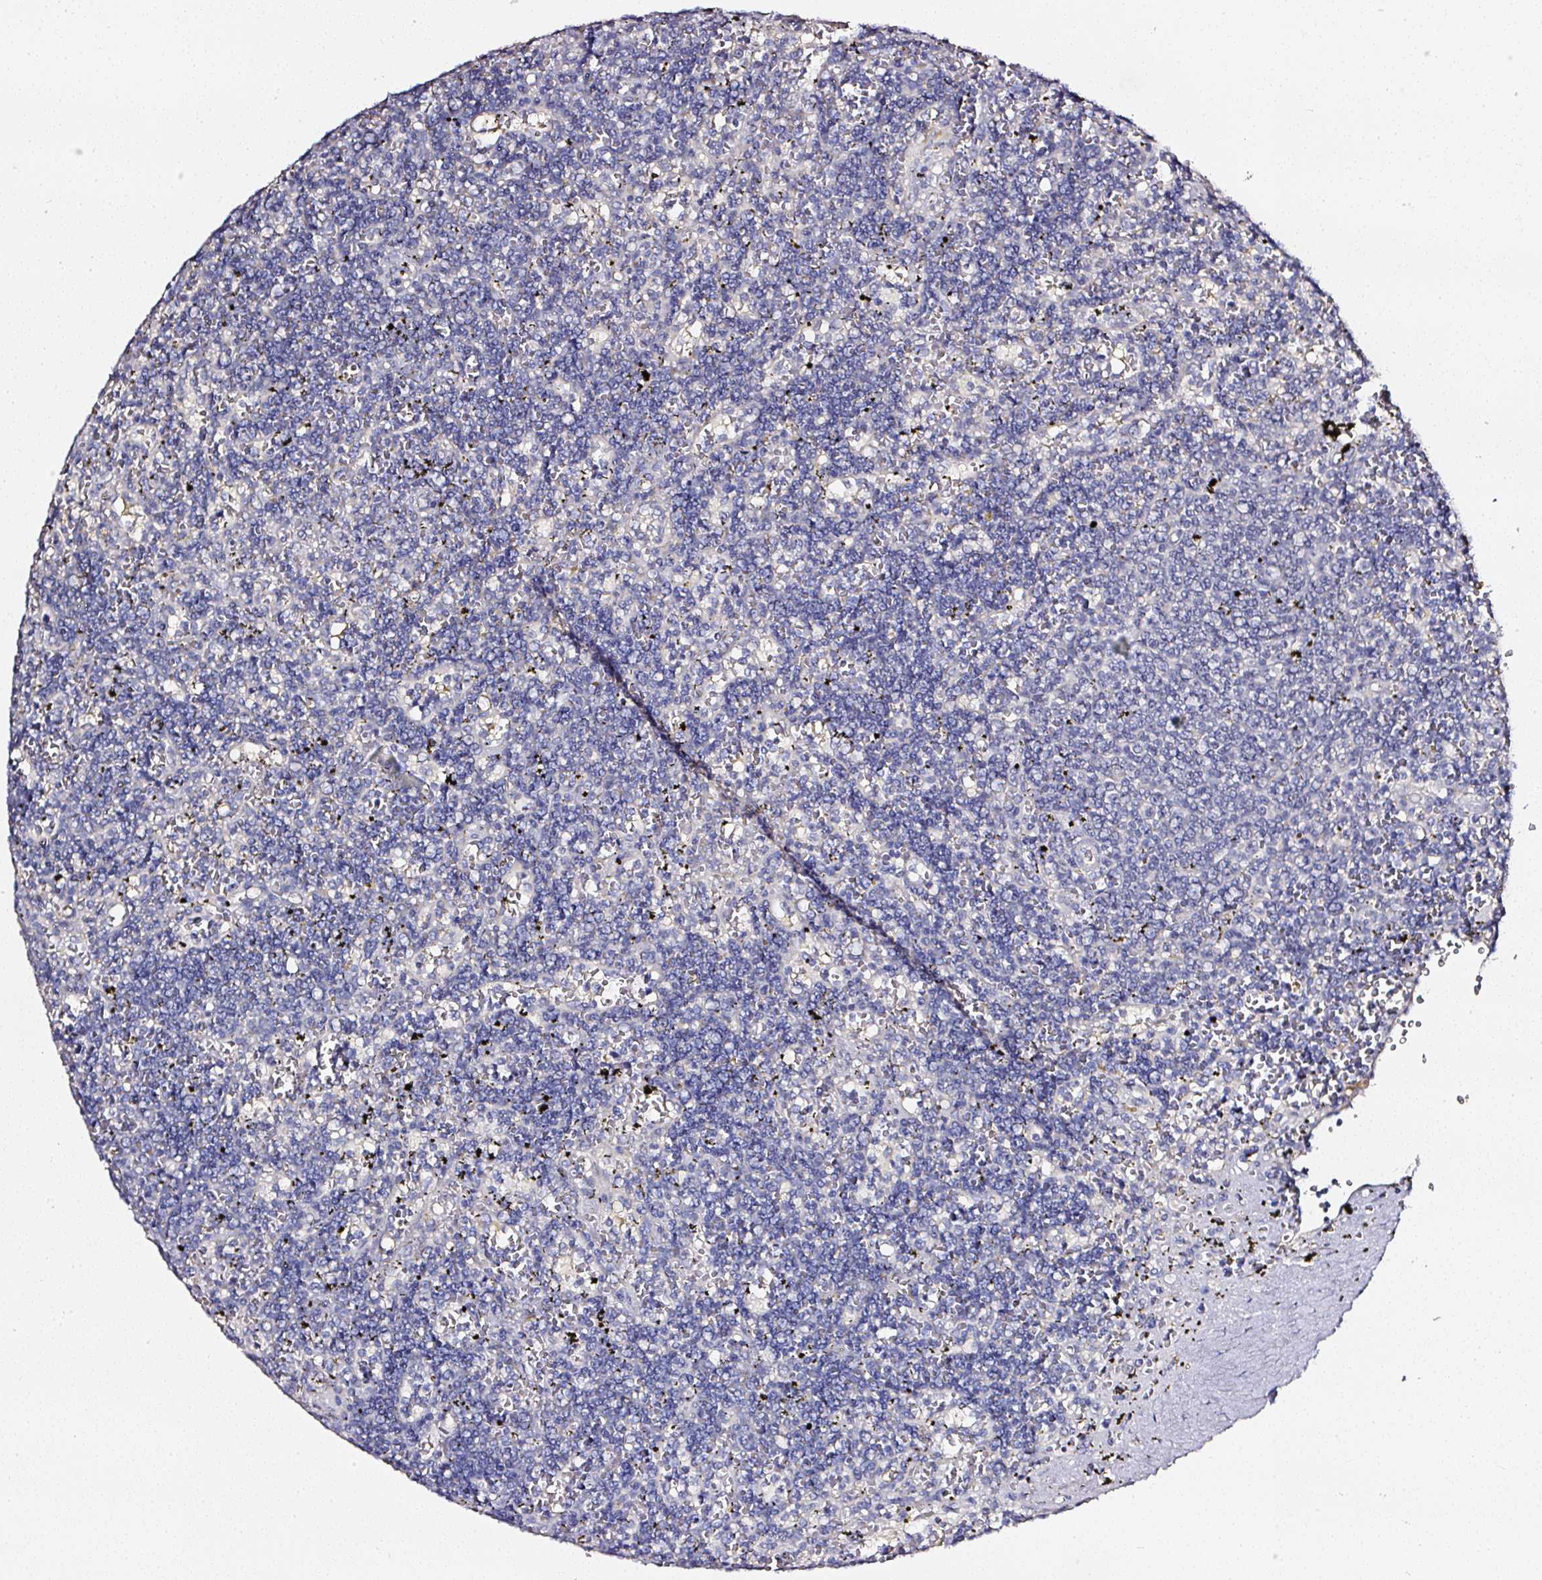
{"staining": {"intensity": "negative", "quantity": "none", "location": "none"}, "tissue": "lymphoma", "cell_type": "Tumor cells", "image_type": "cancer", "snomed": [{"axis": "morphology", "description": "Malignant lymphoma, non-Hodgkin's type, Low grade"}, {"axis": "topography", "description": "Spleen"}], "caption": "Protein analysis of lymphoma reveals no significant expression in tumor cells. Nuclei are stained in blue.", "gene": "NTRK1", "patient": {"sex": "male", "age": 60}}